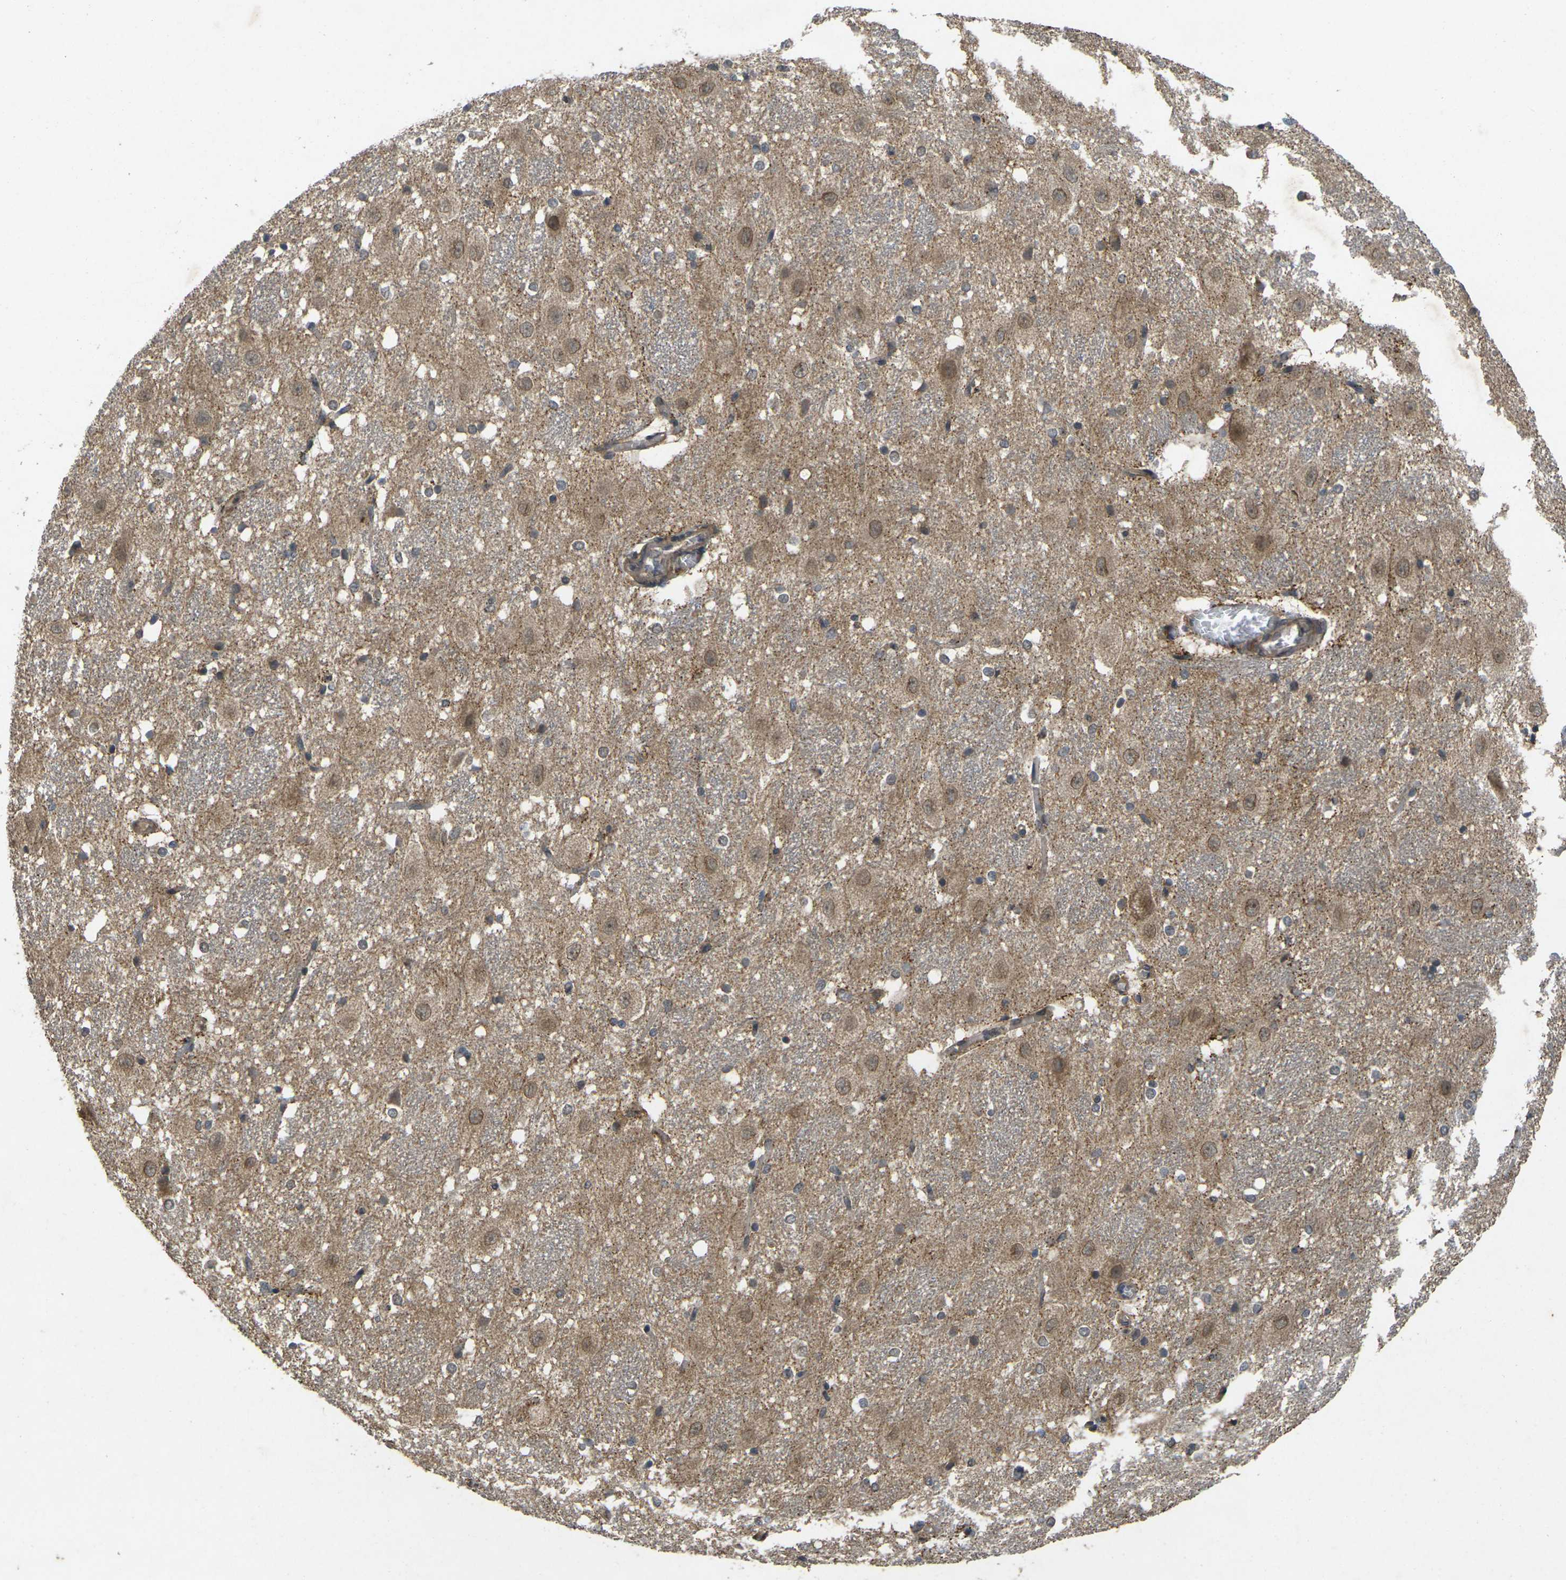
{"staining": {"intensity": "moderate", "quantity": "<25%", "location": "cytoplasmic/membranous"}, "tissue": "hippocampus", "cell_type": "Glial cells", "image_type": "normal", "snomed": [{"axis": "morphology", "description": "Normal tissue, NOS"}, {"axis": "topography", "description": "Hippocampus"}], "caption": "IHC of benign human hippocampus displays low levels of moderate cytoplasmic/membranous expression in approximately <25% of glial cells.", "gene": "ERN1", "patient": {"sex": "female", "age": 19}}